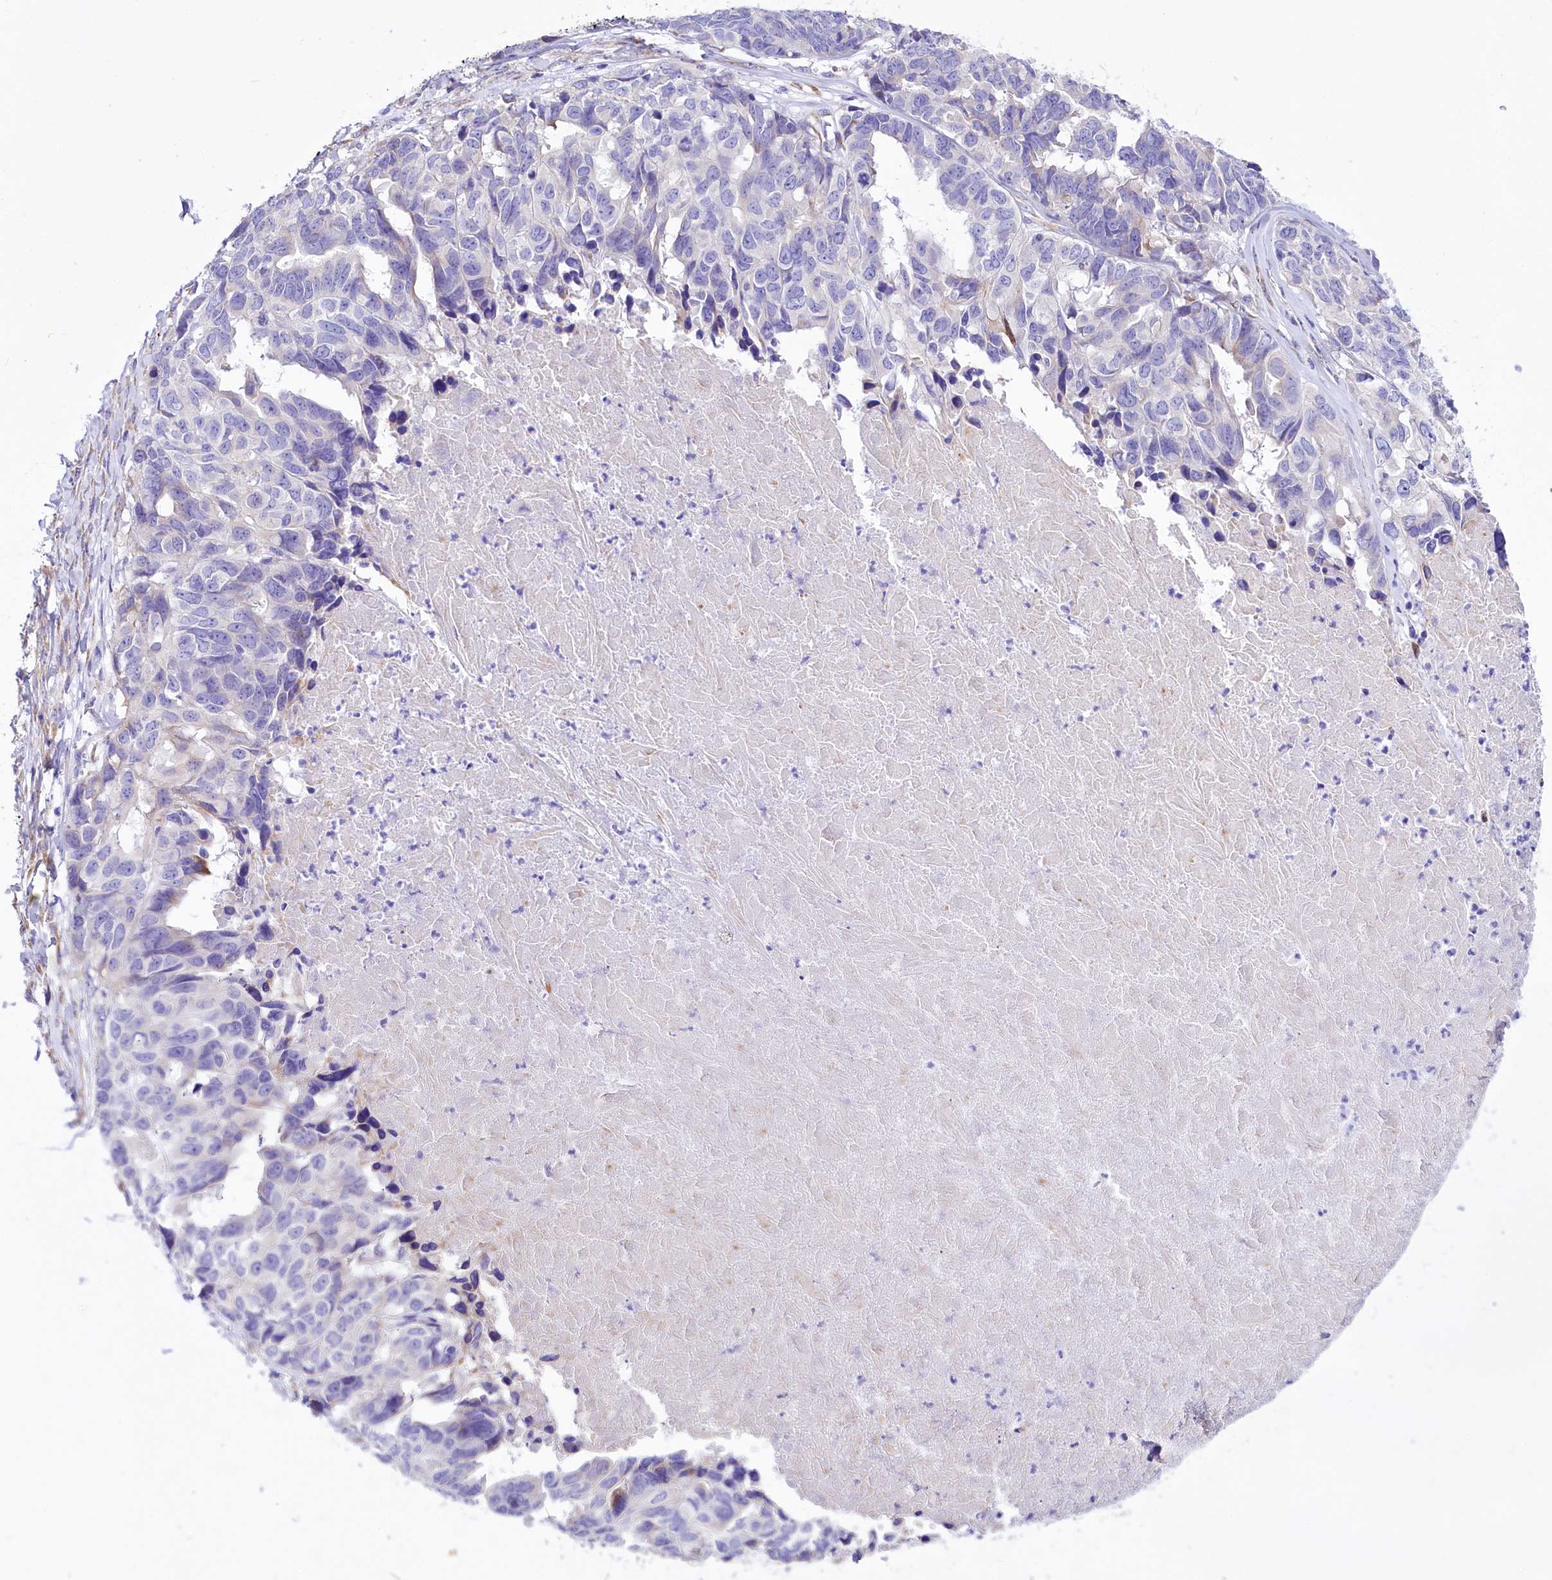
{"staining": {"intensity": "negative", "quantity": "none", "location": "none"}, "tissue": "ovarian cancer", "cell_type": "Tumor cells", "image_type": "cancer", "snomed": [{"axis": "morphology", "description": "Cystadenocarcinoma, serous, NOS"}, {"axis": "topography", "description": "Ovary"}], "caption": "This is a histopathology image of immunohistochemistry staining of ovarian cancer, which shows no staining in tumor cells.", "gene": "A2ML1", "patient": {"sex": "female", "age": 79}}